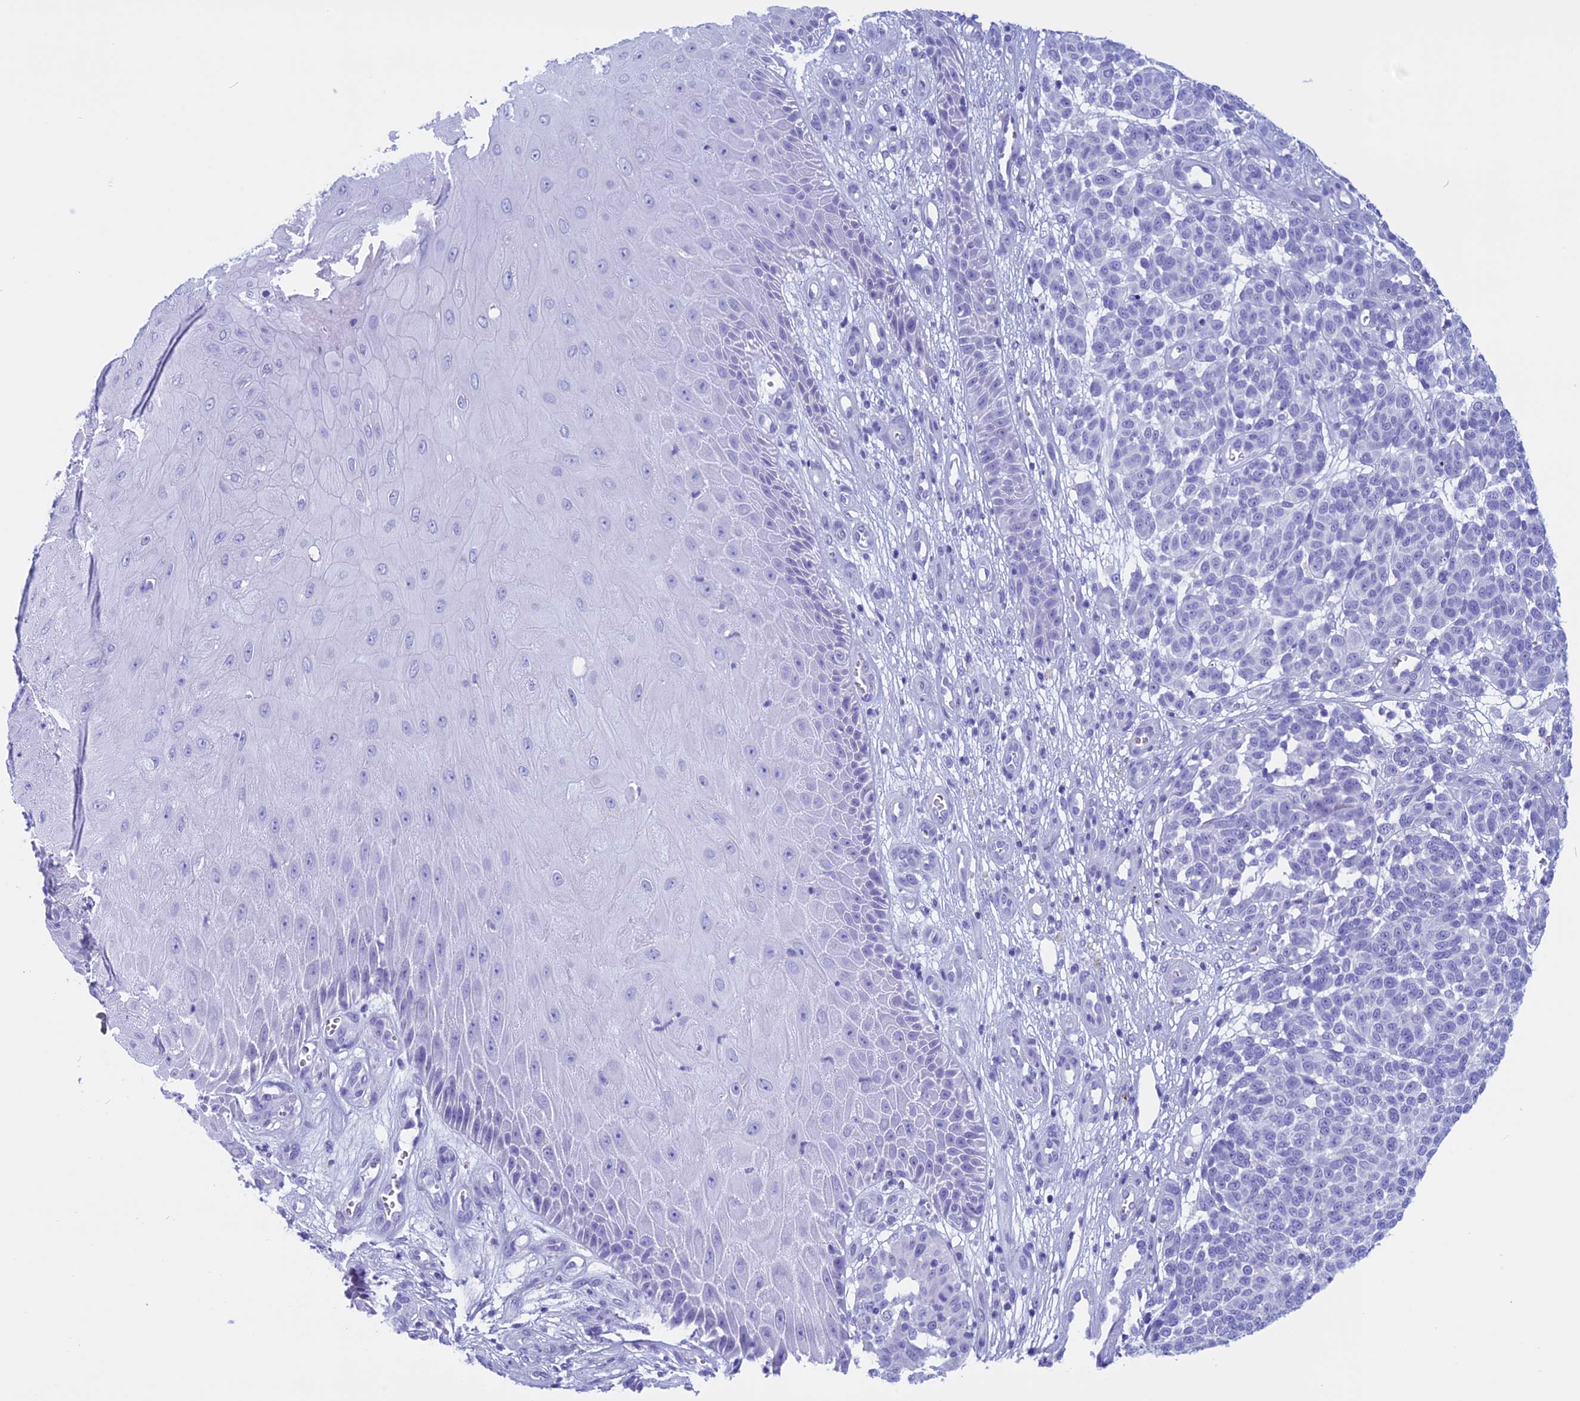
{"staining": {"intensity": "negative", "quantity": "none", "location": "none"}, "tissue": "melanoma", "cell_type": "Tumor cells", "image_type": "cancer", "snomed": [{"axis": "morphology", "description": "Malignant melanoma, NOS"}, {"axis": "topography", "description": "Skin"}], "caption": "DAB immunohistochemical staining of human melanoma displays no significant staining in tumor cells.", "gene": "FAM169A", "patient": {"sex": "male", "age": 49}}